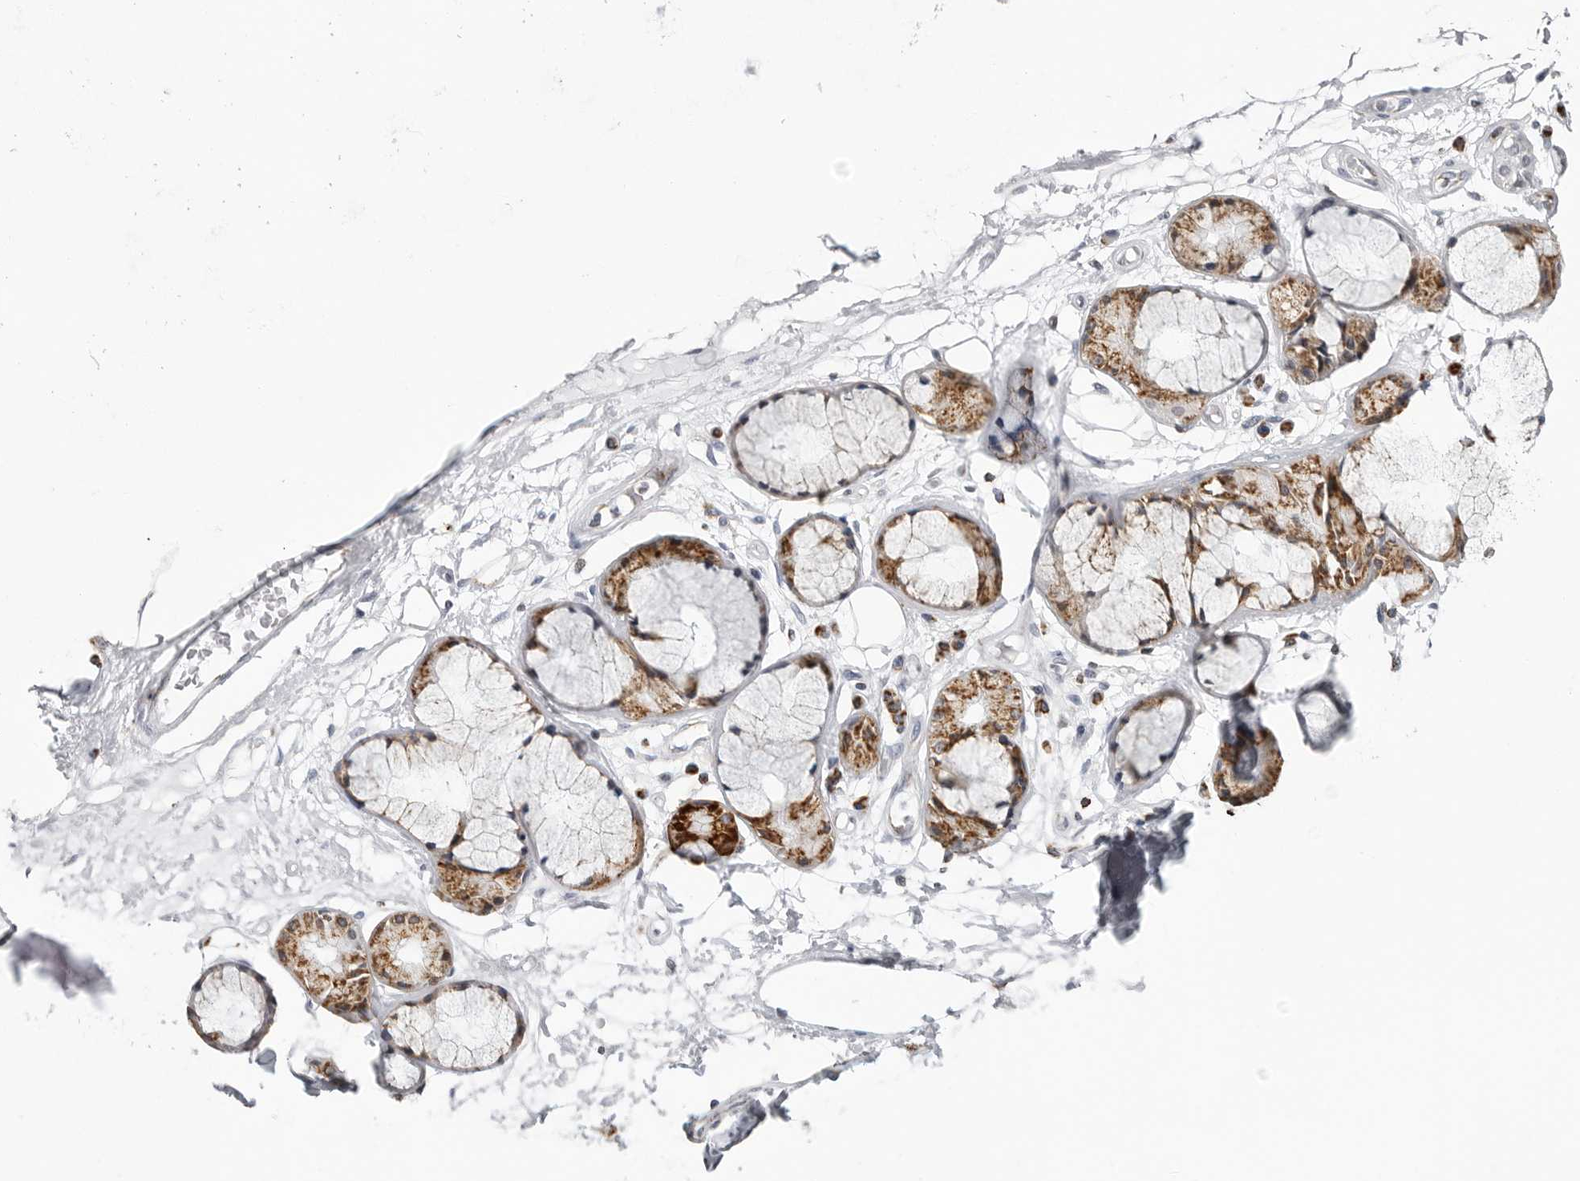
{"staining": {"intensity": "negative", "quantity": "none", "location": "none"}, "tissue": "adipose tissue", "cell_type": "Adipocytes", "image_type": "normal", "snomed": [{"axis": "morphology", "description": "Normal tissue, NOS"}, {"axis": "topography", "description": "Bronchus"}], "caption": "Human adipose tissue stained for a protein using immunohistochemistry displays no positivity in adipocytes.", "gene": "COX5A", "patient": {"sex": "male", "age": 66}}